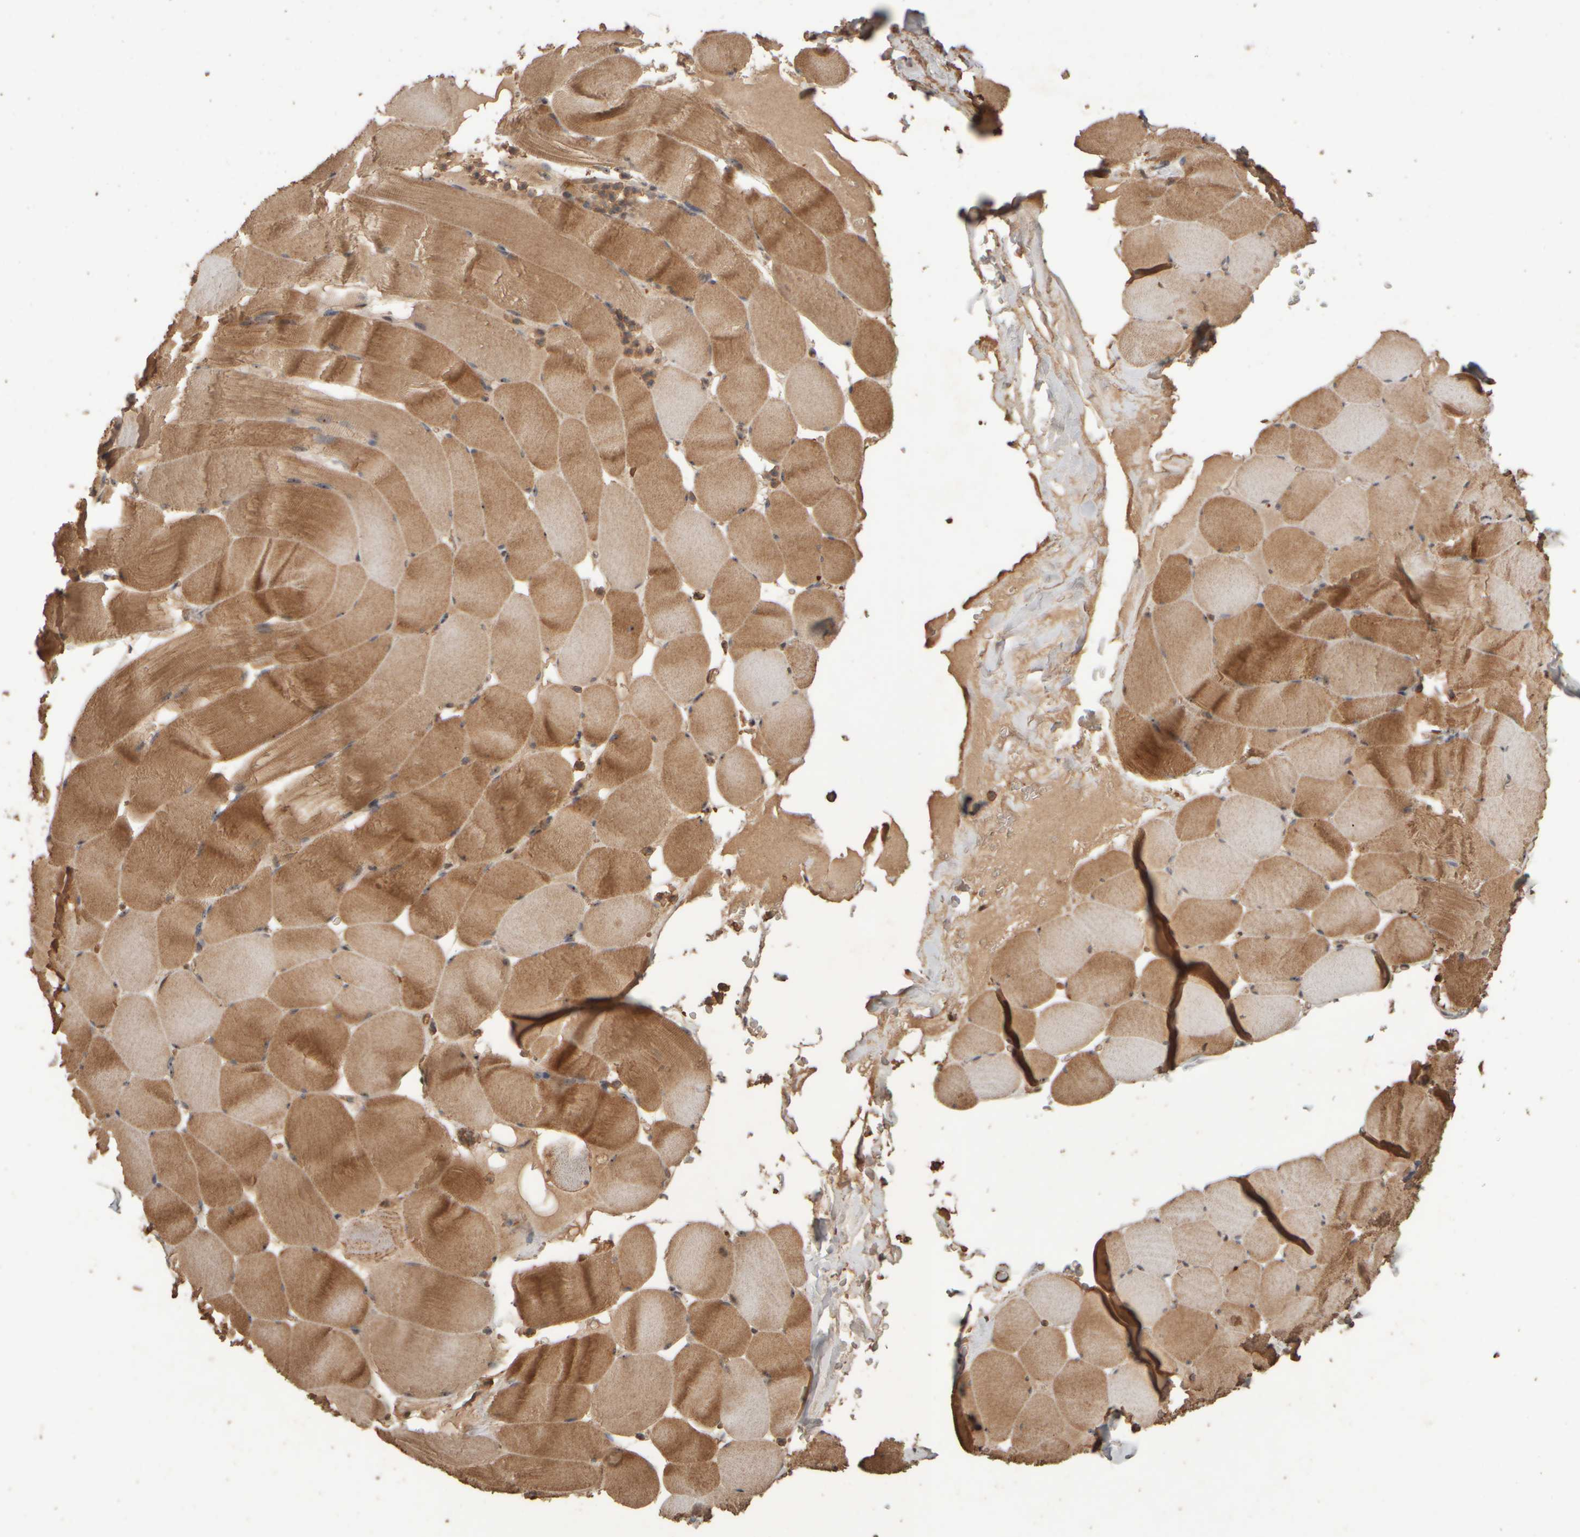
{"staining": {"intensity": "moderate", "quantity": ">75%", "location": "cytoplasmic/membranous"}, "tissue": "skeletal muscle", "cell_type": "Myocytes", "image_type": "normal", "snomed": [{"axis": "morphology", "description": "Normal tissue, NOS"}, {"axis": "topography", "description": "Skeletal muscle"}], "caption": "Immunohistochemistry (IHC) image of benign skeletal muscle: human skeletal muscle stained using IHC displays medium levels of moderate protein expression localized specifically in the cytoplasmic/membranous of myocytes, appearing as a cytoplasmic/membranous brown color.", "gene": "SPHK1", "patient": {"sex": "male", "age": 62}}